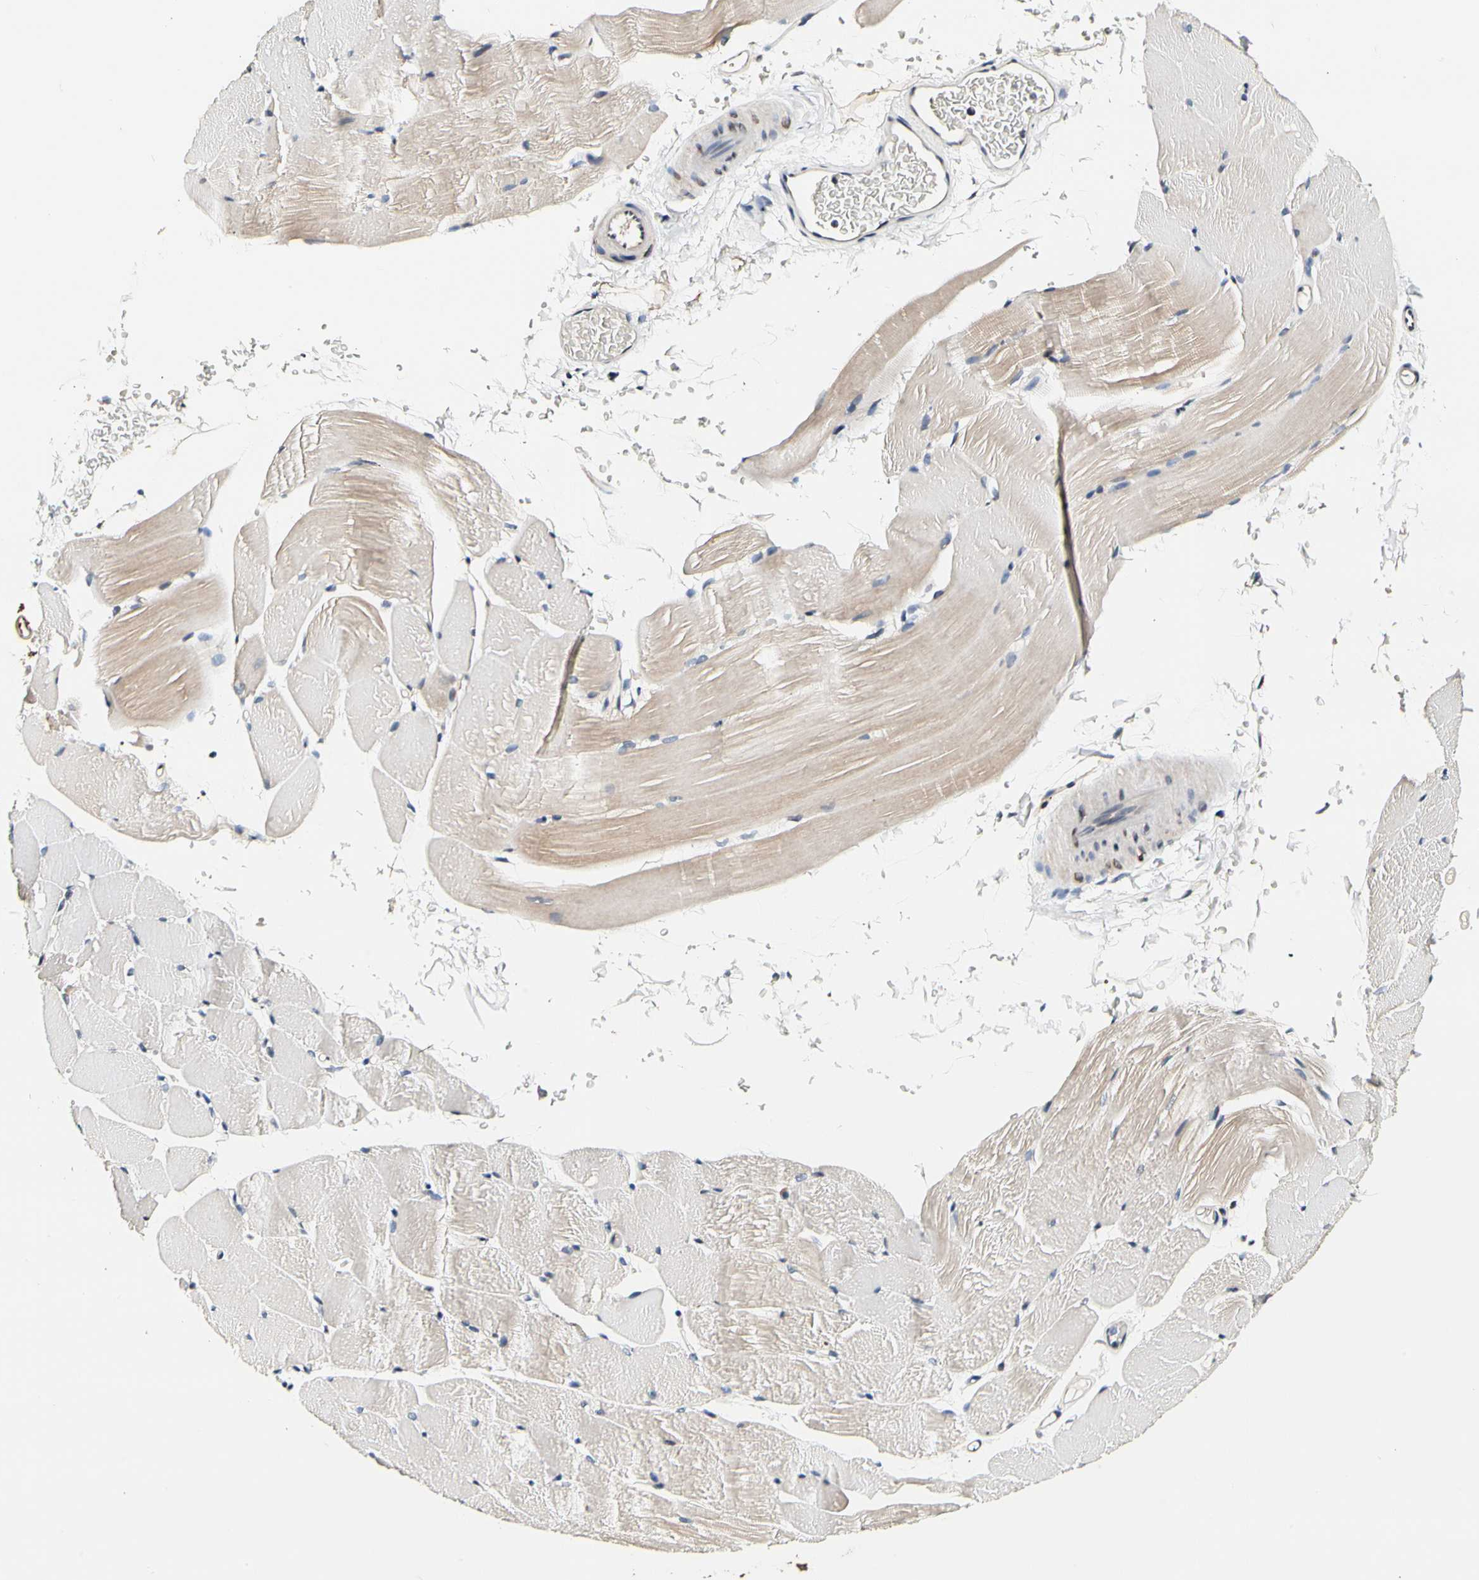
{"staining": {"intensity": "weak", "quantity": "25%-75%", "location": "cytoplasmic/membranous"}, "tissue": "skeletal muscle", "cell_type": "Myocytes", "image_type": "normal", "snomed": [{"axis": "morphology", "description": "Normal tissue, NOS"}, {"axis": "topography", "description": "Skeletal muscle"}, {"axis": "topography", "description": "Parathyroid gland"}], "caption": "IHC of unremarkable human skeletal muscle reveals low levels of weak cytoplasmic/membranous staining in about 25%-75% of myocytes.", "gene": "SOX30", "patient": {"sex": "female", "age": 37}}